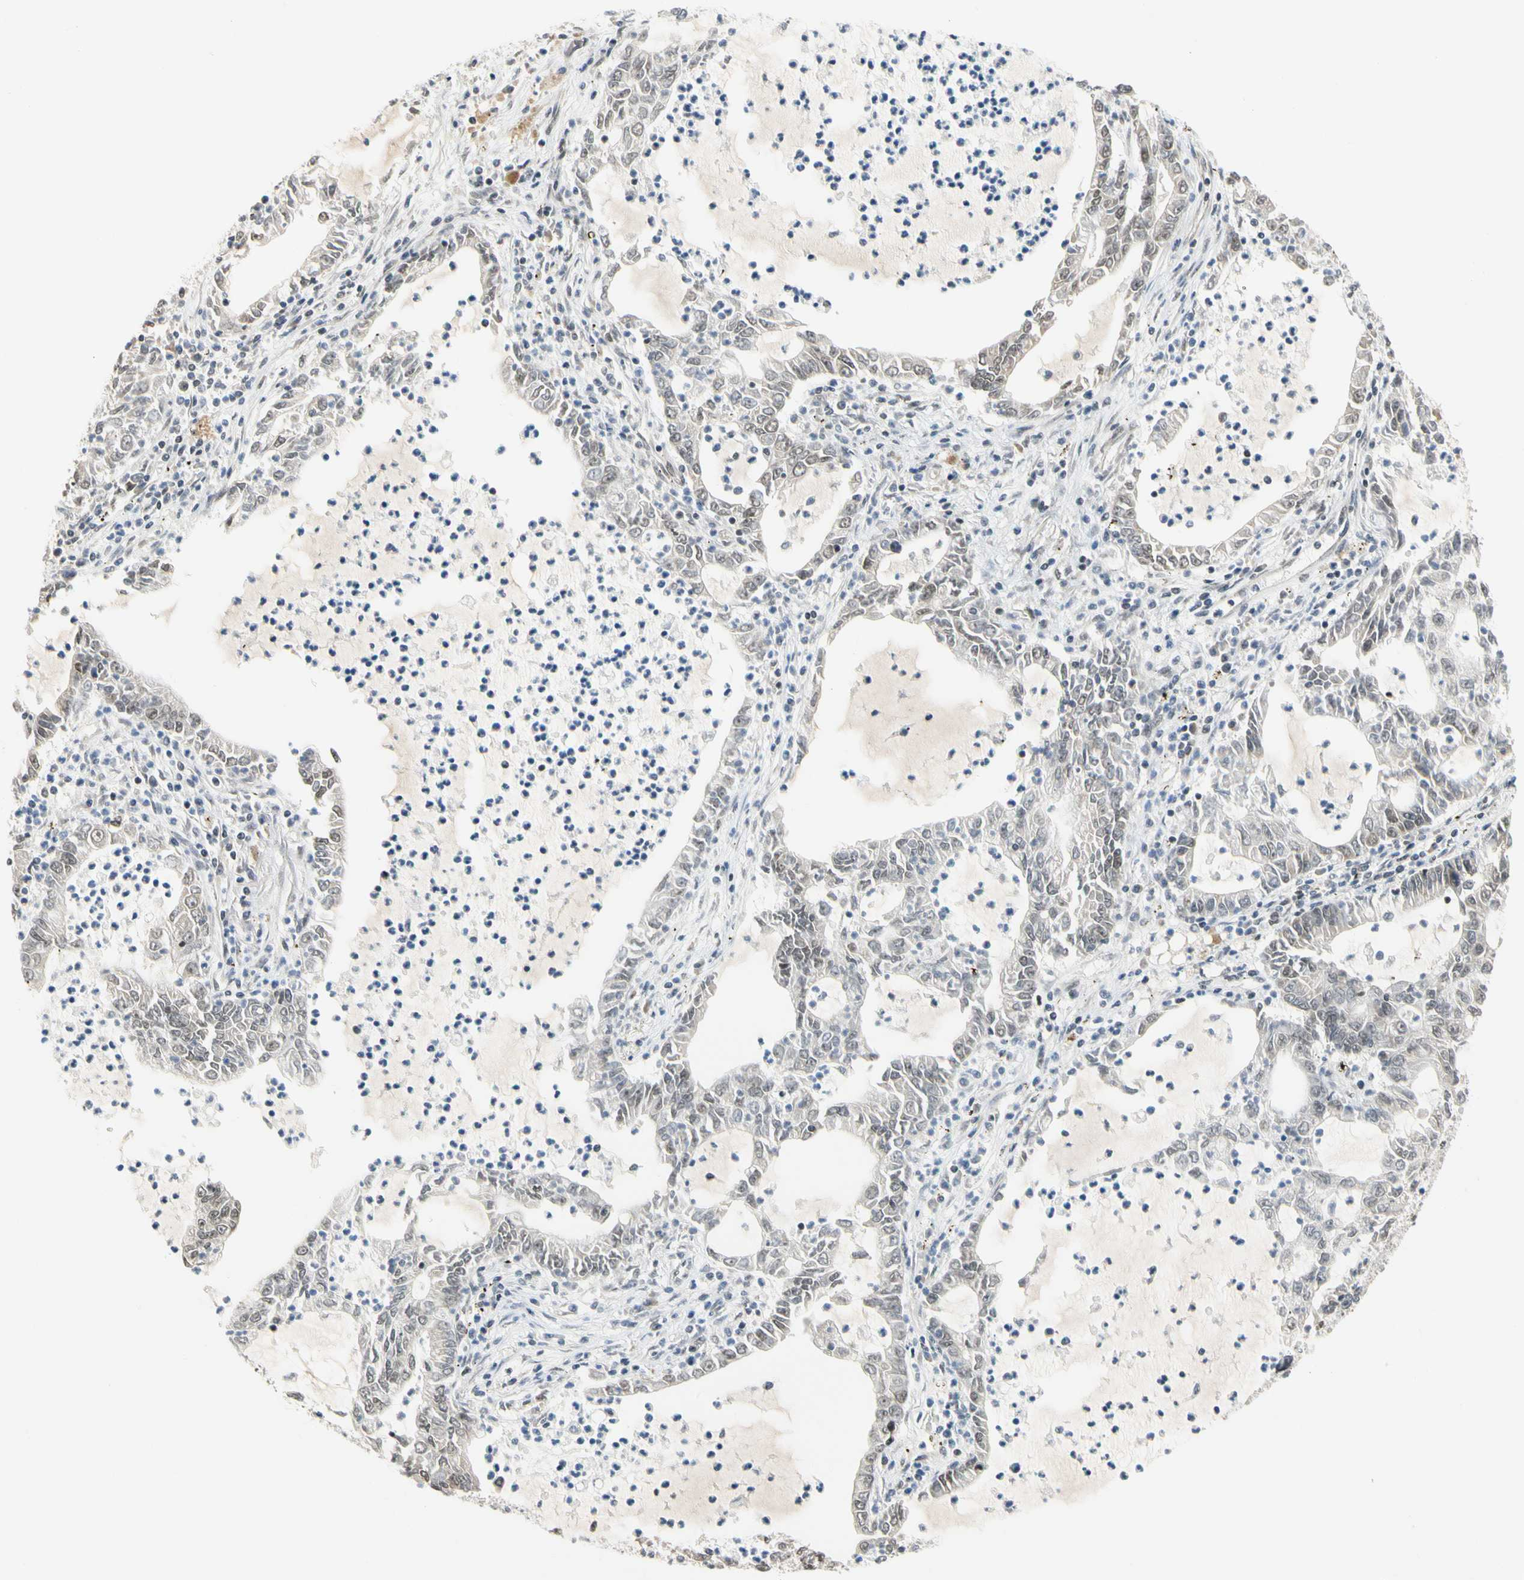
{"staining": {"intensity": "weak", "quantity": "25%-75%", "location": "nuclear"}, "tissue": "lung cancer", "cell_type": "Tumor cells", "image_type": "cancer", "snomed": [{"axis": "morphology", "description": "Adenocarcinoma, NOS"}, {"axis": "topography", "description": "Lung"}], "caption": "There is low levels of weak nuclear positivity in tumor cells of lung cancer (adenocarcinoma), as demonstrated by immunohistochemical staining (brown color).", "gene": "ZSCAN16", "patient": {"sex": "female", "age": 51}}